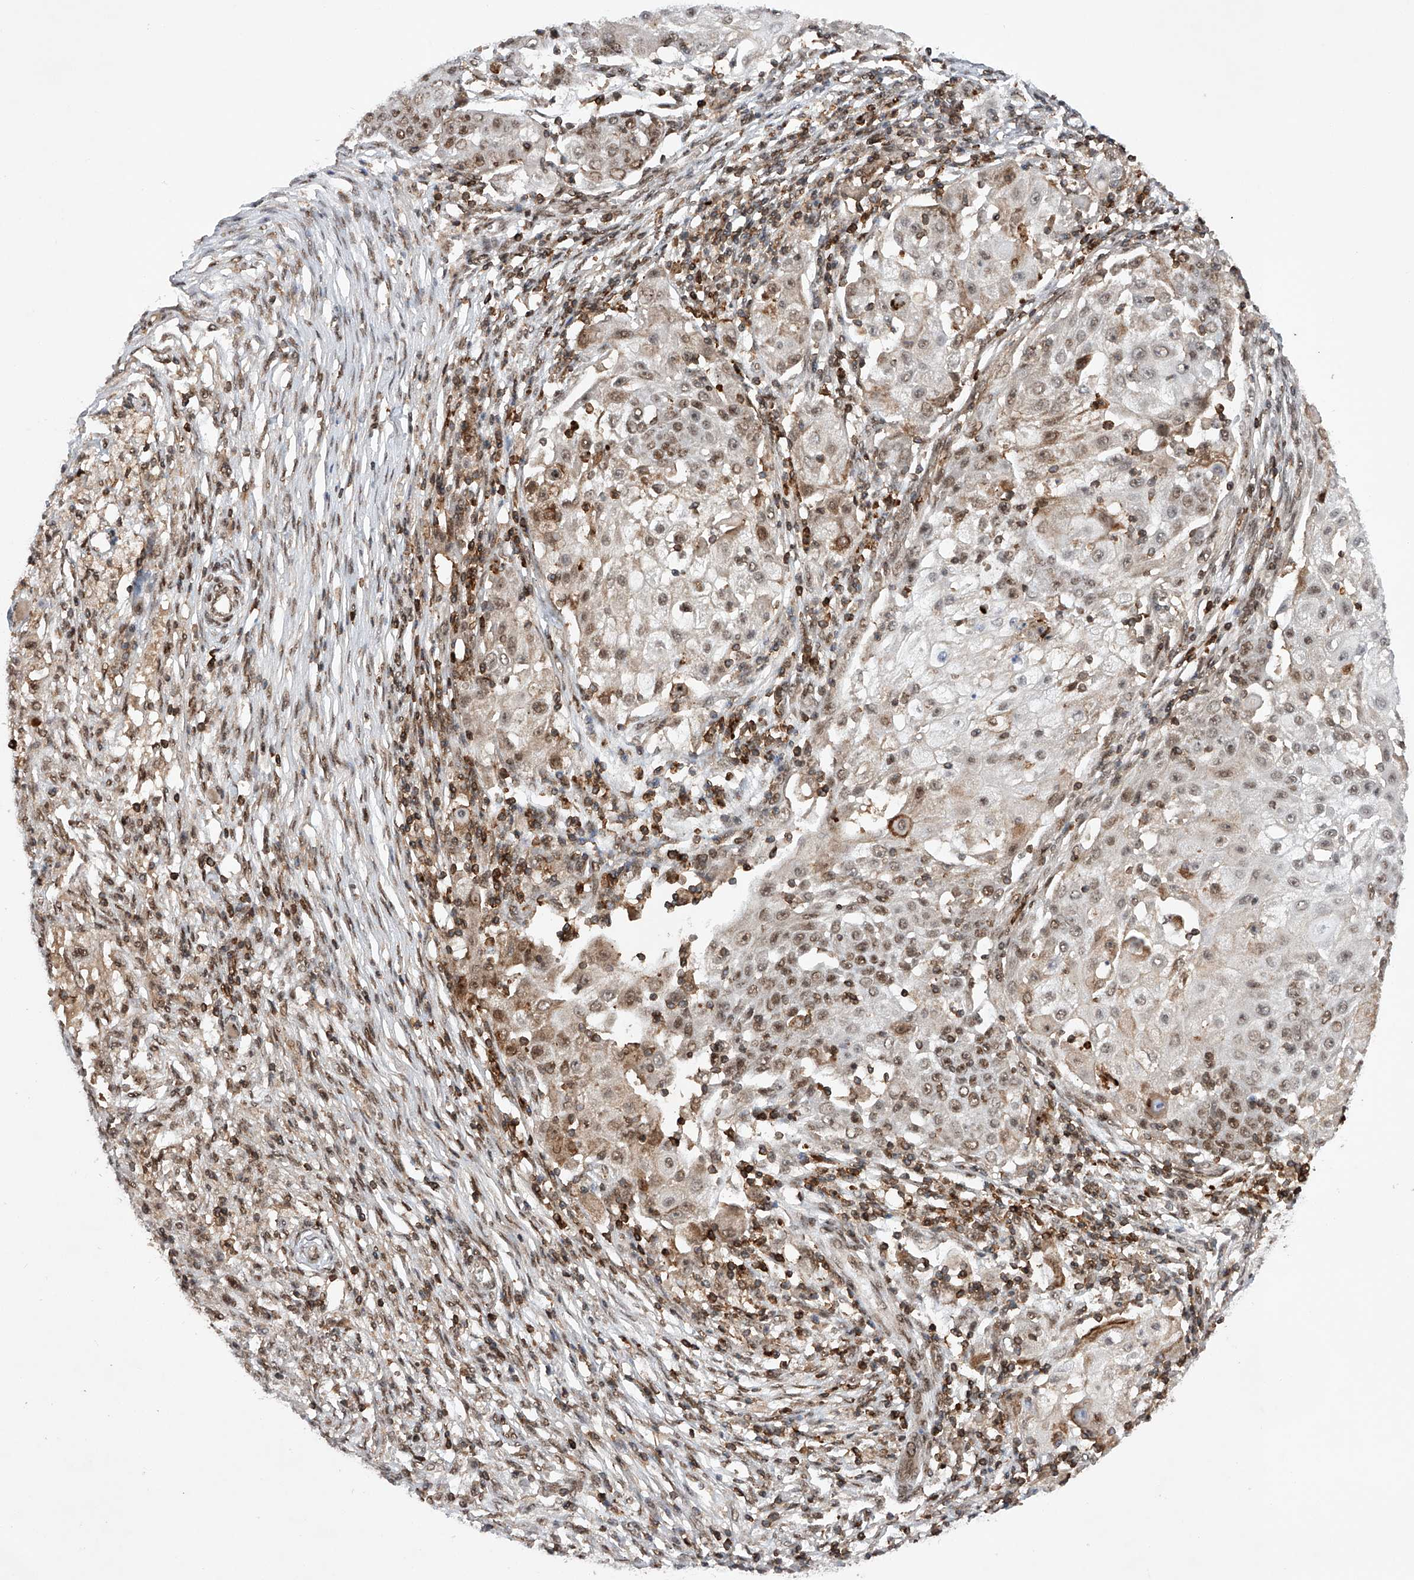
{"staining": {"intensity": "moderate", "quantity": "25%-75%", "location": "nuclear"}, "tissue": "ovarian cancer", "cell_type": "Tumor cells", "image_type": "cancer", "snomed": [{"axis": "morphology", "description": "Carcinoma, endometroid"}, {"axis": "topography", "description": "Ovary"}], "caption": "Ovarian cancer was stained to show a protein in brown. There is medium levels of moderate nuclear staining in approximately 25%-75% of tumor cells. (Stains: DAB (3,3'-diaminobenzidine) in brown, nuclei in blue, Microscopy: brightfield microscopy at high magnification).", "gene": "ZNF280D", "patient": {"sex": "female", "age": 42}}